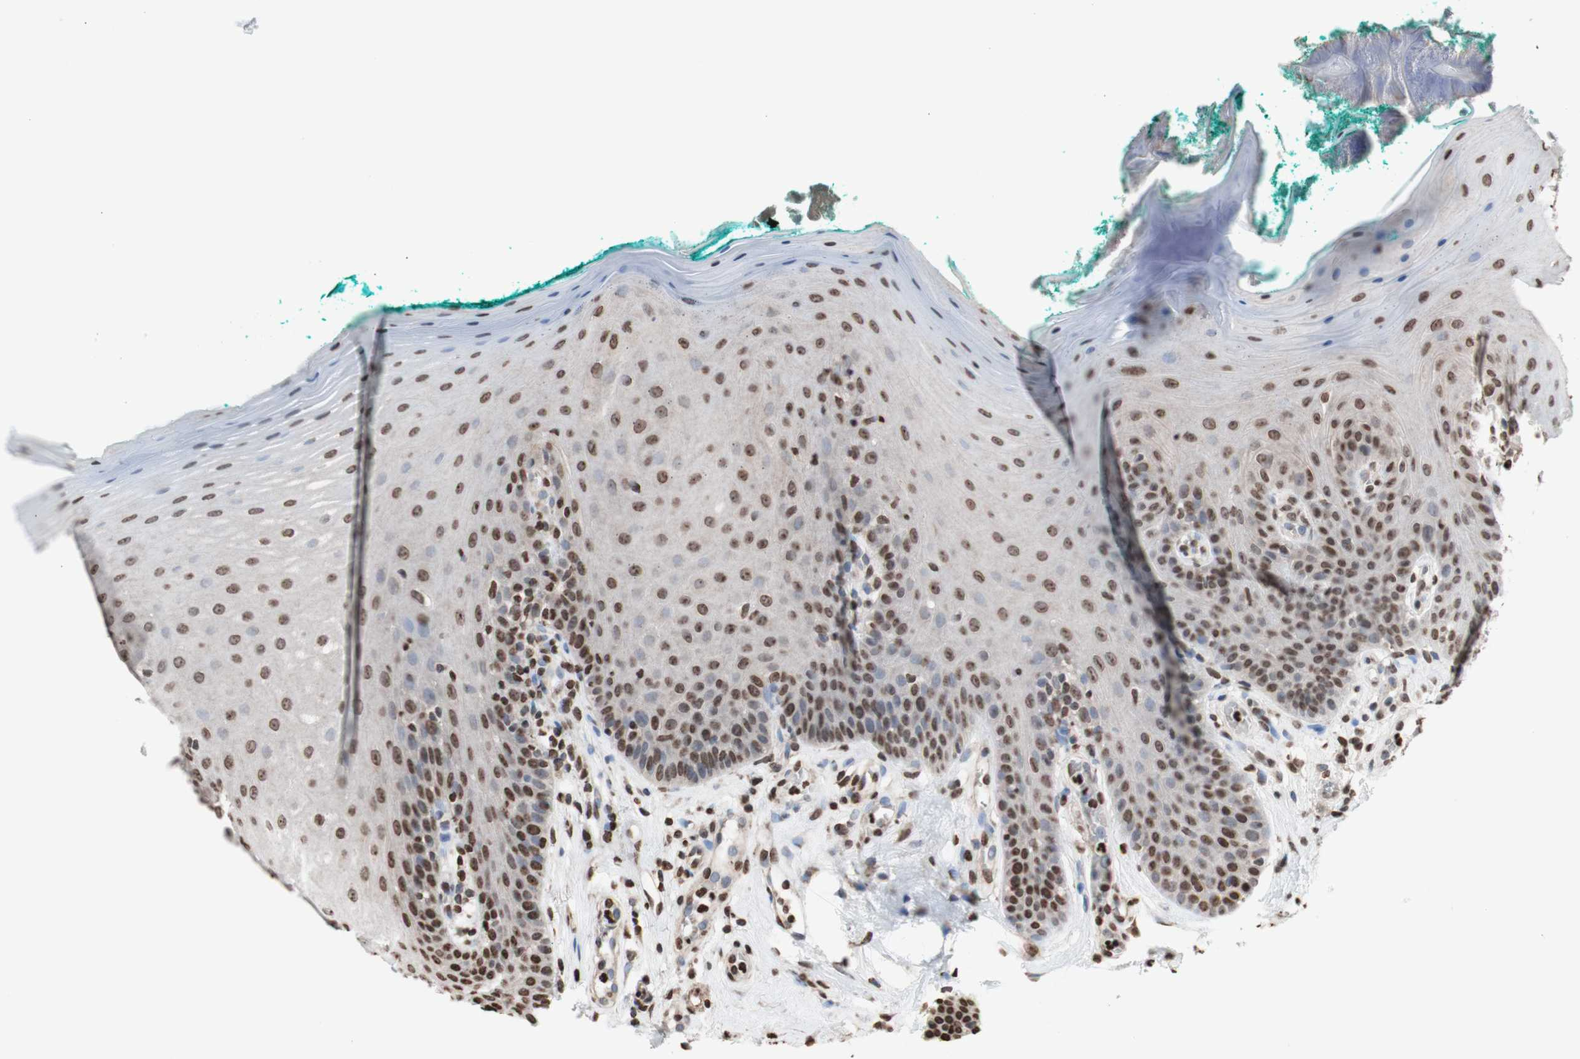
{"staining": {"intensity": "moderate", "quantity": ">75%", "location": "nuclear"}, "tissue": "oral mucosa", "cell_type": "Squamous epithelial cells", "image_type": "normal", "snomed": [{"axis": "morphology", "description": "Normal tissue, NOS"}, {"axis": "topography", "description": "Skeletal muscle"}, {"axis": "topography", "description": "Oral tissue"}], "caption": "Oral mucosa stained for a protein (brown) exhibits moderate nuclear positive expression in approximately >75% of squamous epithelial cells.", "gene": "SNAI2", "patient": {"sex": "male", "age": 58}}